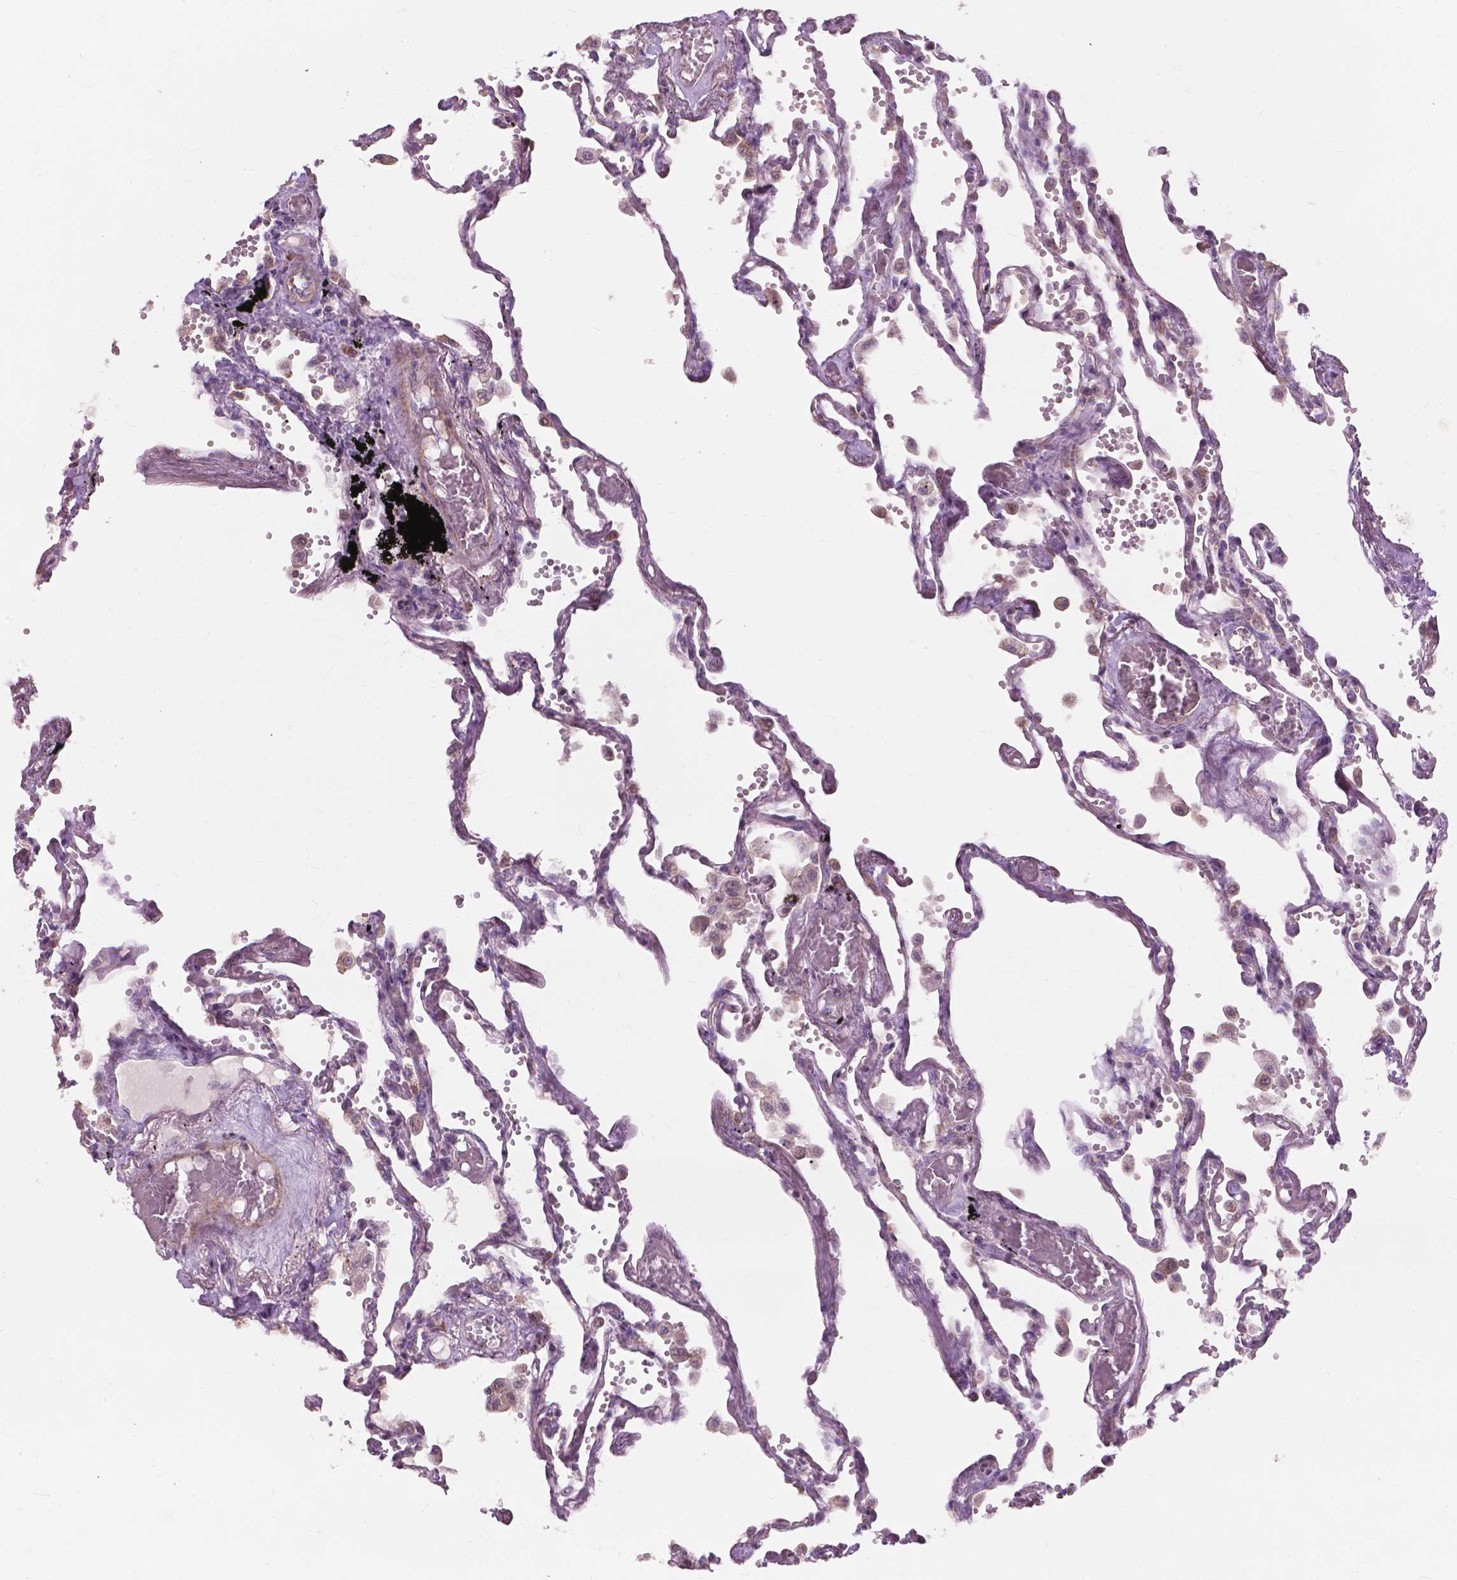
{"staining": {"intensity": "negative", "quantity": "none", "location": "none"}, "tissue": "lung", "cell_type": "Alveolar cells", "image_type": "normal", "snomed": [{"axis": "morphology", "description": "Normal tissue, NOS"}, {"axis": "morphology", "description": "Adenocarcinoma, NOS"}, {"axis": "topography", "description": "Cartilage tissue"}, {"axis": "topography", "description": "Lung"}], "caption": "Immunohistochemistry photomicrograph of benign lung stained for a protein (brown), which demonstrates no expression in alveolar cells. (DAB (3,3'-diaminobenzidine) immunohistochemistry, high magnification).", "gene": "NDUFA10", "patient": {"sex": "female", "age": 67}}